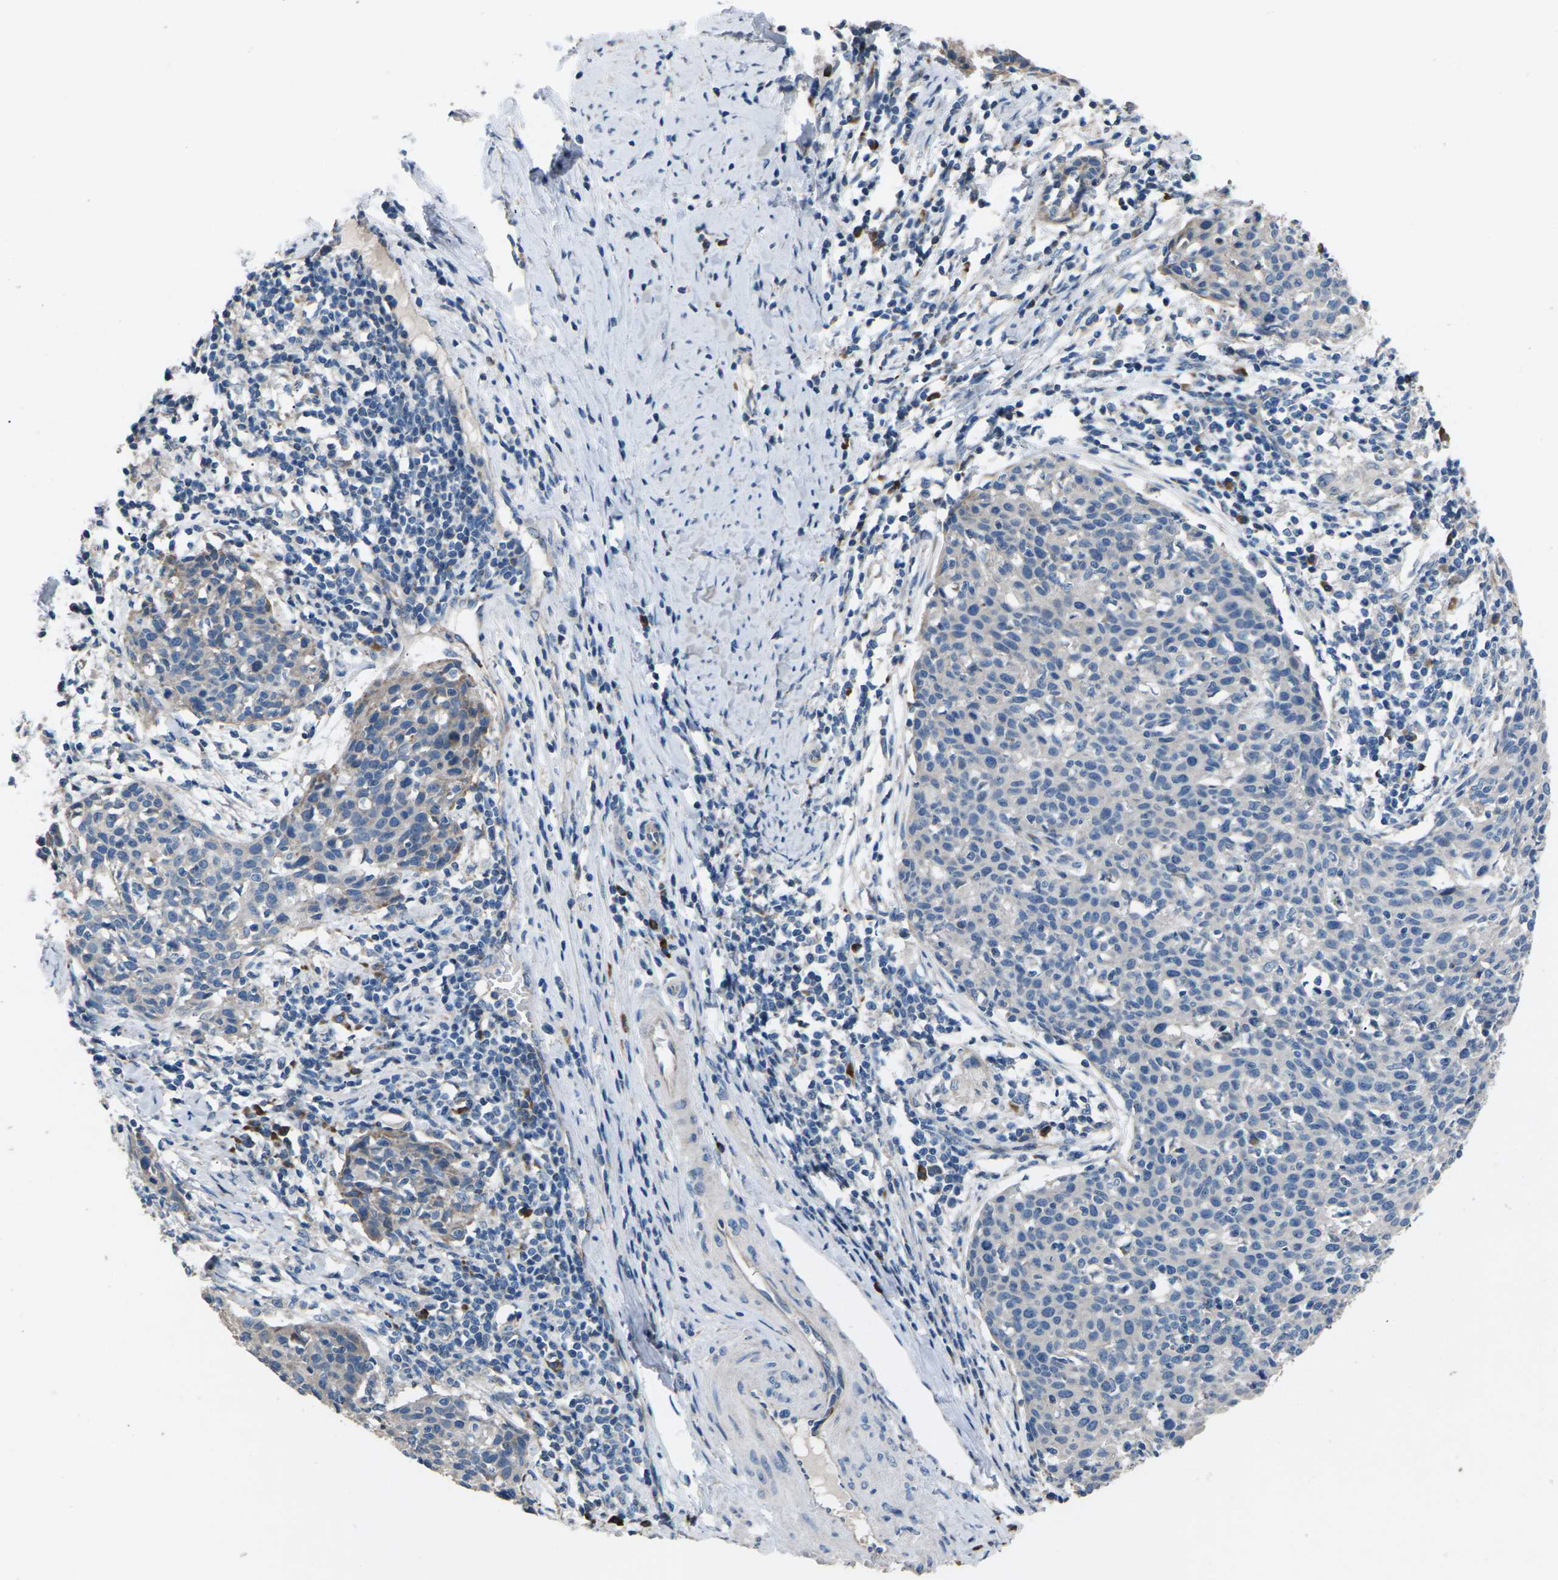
{"staining": {"intensity": "negative", "quantity": "none", "location": "none"}, "tissue": "cervical cancer", "cell_type": "Tumor cells", "image_type": "cancer", "snomed": [{"axis": "morphology", "description": "Squamous cell carcinoma, NOS"}, {"axis": "topography", "description": "Cervix"}], "caption": "DAB immunohistochemical staining of human cervical cancer (squamous cell carcinoma) shows no significant expression in tumor cells. (Stains: DAB immunohistochemistry (IHC) with hematoxylin counter stain, Microscopy: brightfield microscopy at high magnification).", "gene": "KLHDC8B", "patient": {"sex": "female", "age": 38}}